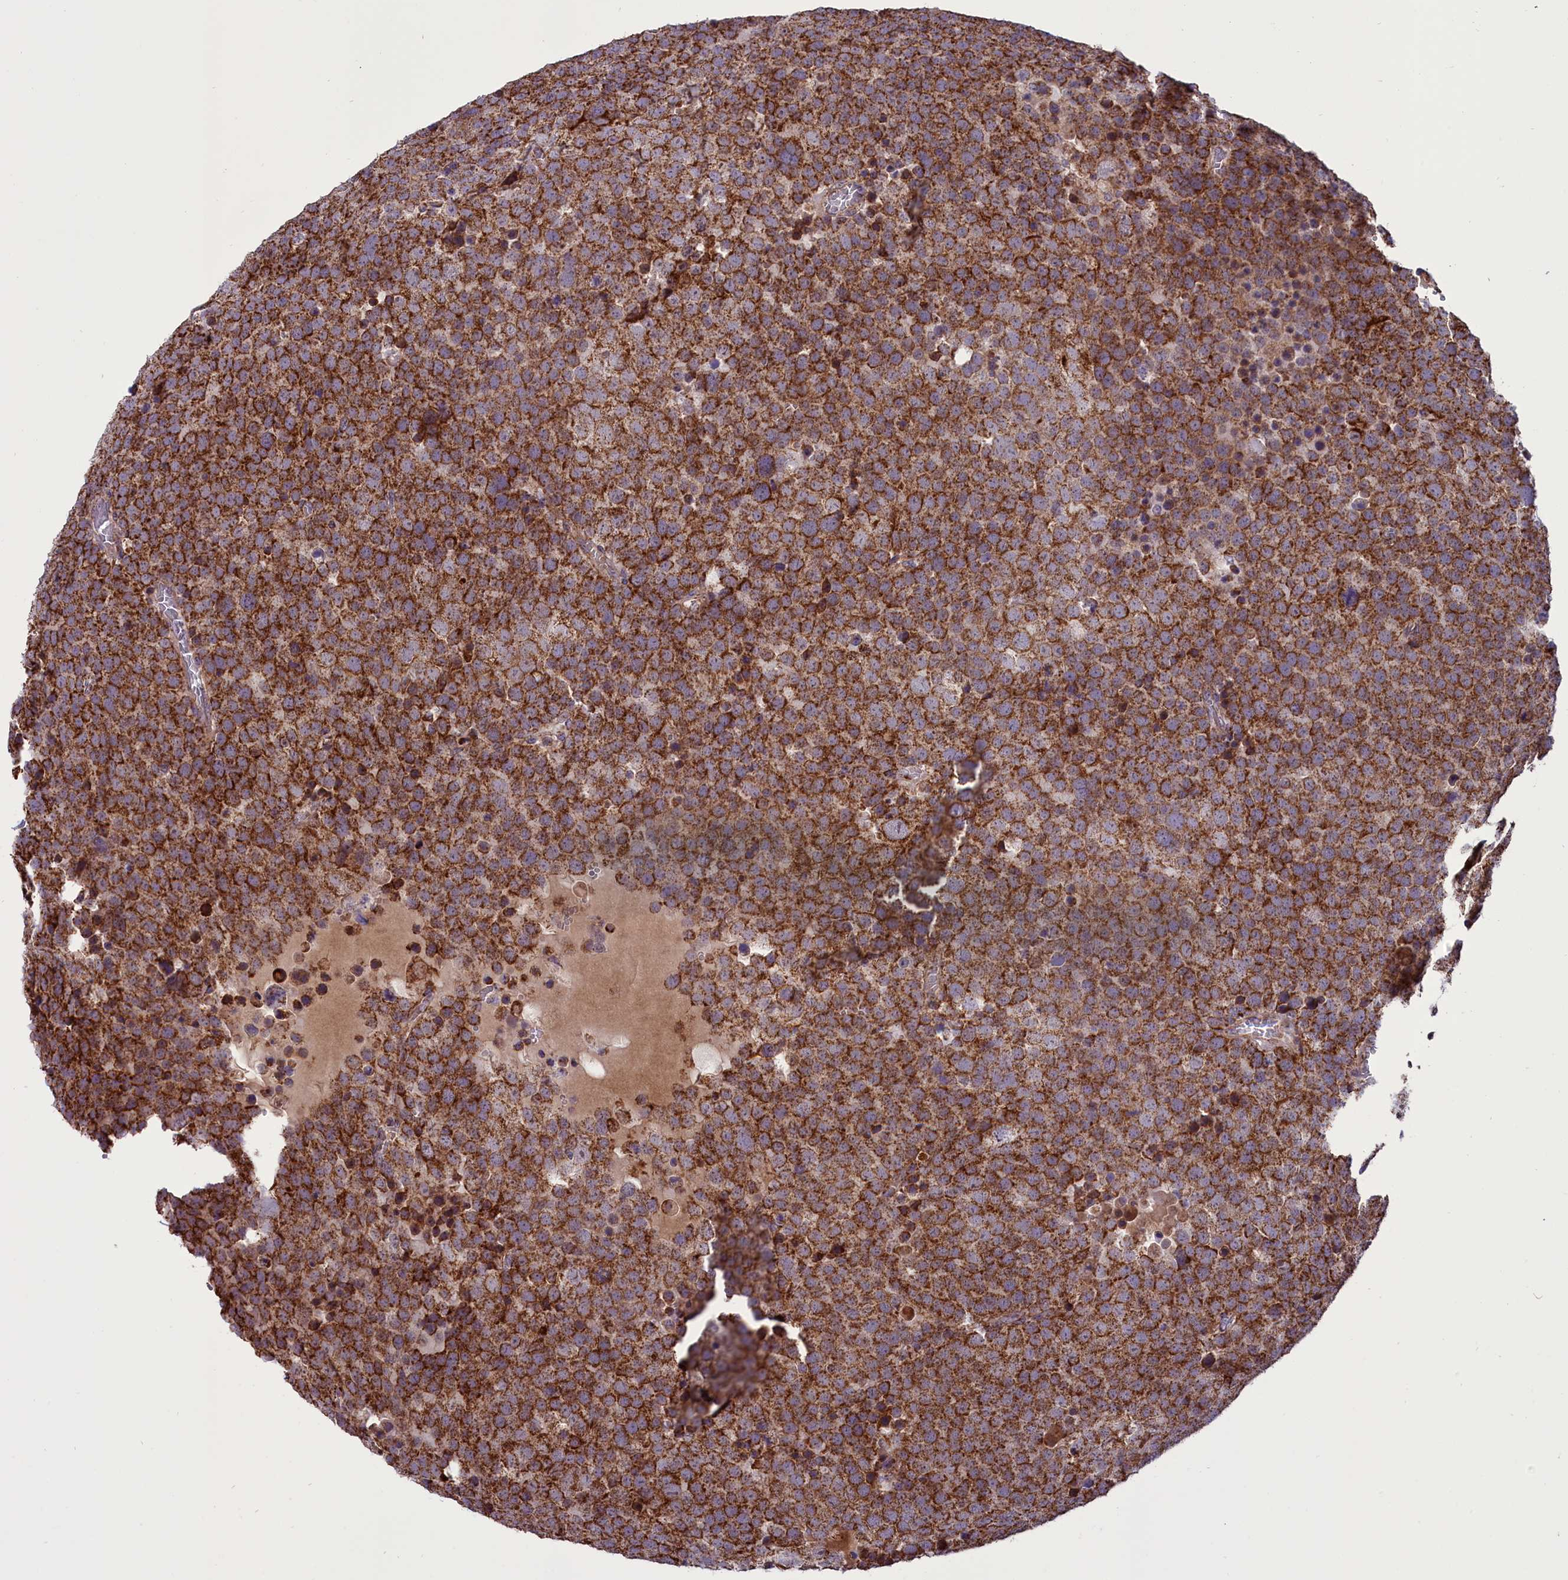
{"staining": {"intensity": "strong", "quantity": ">75%", "location": "cytoplasmic/membranous"}, "tissue": "testis cancer", "cell_type": "Tumor cells", "image_type": "cancer", "snomed": [{"axis": "morphology", "description": "Seminoma, NOS"}, {"axis": "topography", "description": "Testis"}], "caption": "The histopathology image demonstrates immunohistochemical staining of testis seminoma. There is strong cytoplasmic/membranous expression is seen in approximately >75% of tumor cells.", "gene": "GLRX5", "patient": {"sex": "male", "age": 71}}